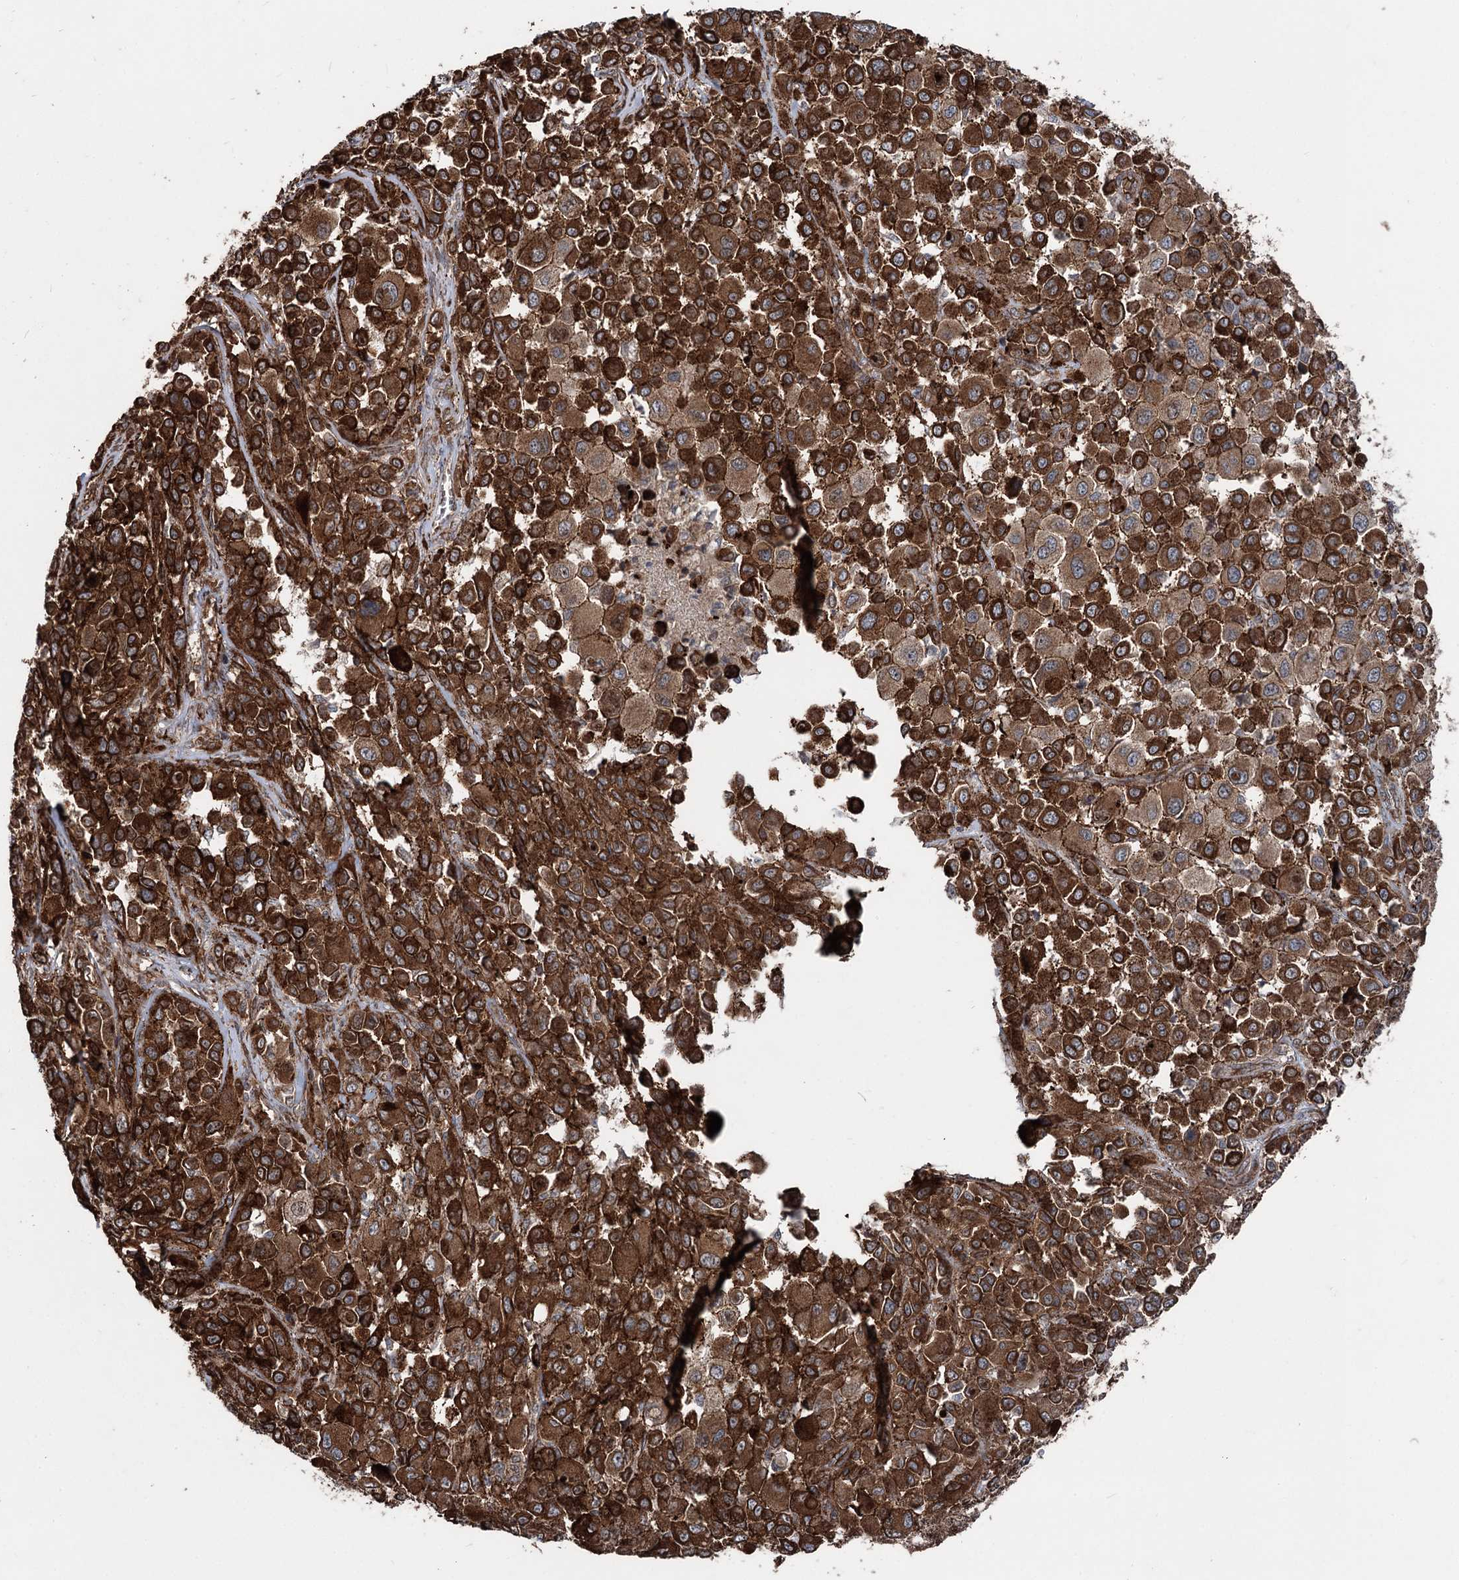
{"staining": {"intensity": "strong", "quantity": ">75%", "location": "cytoplasmic/membranous"}, "tissue": "melanoma", "cell_type": "Tumor cells", "image_type": "cancer", "snomed": [{"axis": "morphology", "description": "Malignant melanoma, NOS"}, {"axis": "topography", "description": "Skin of trunk"}], "caption": "Immunohistochemical staining of human melanoma reveals high levels of strong cytoplasmic/membranous expression in approximately >75% of tumor cells.", "gene": "ITFG2", "patient": {"sex": "male", "age": 71}}